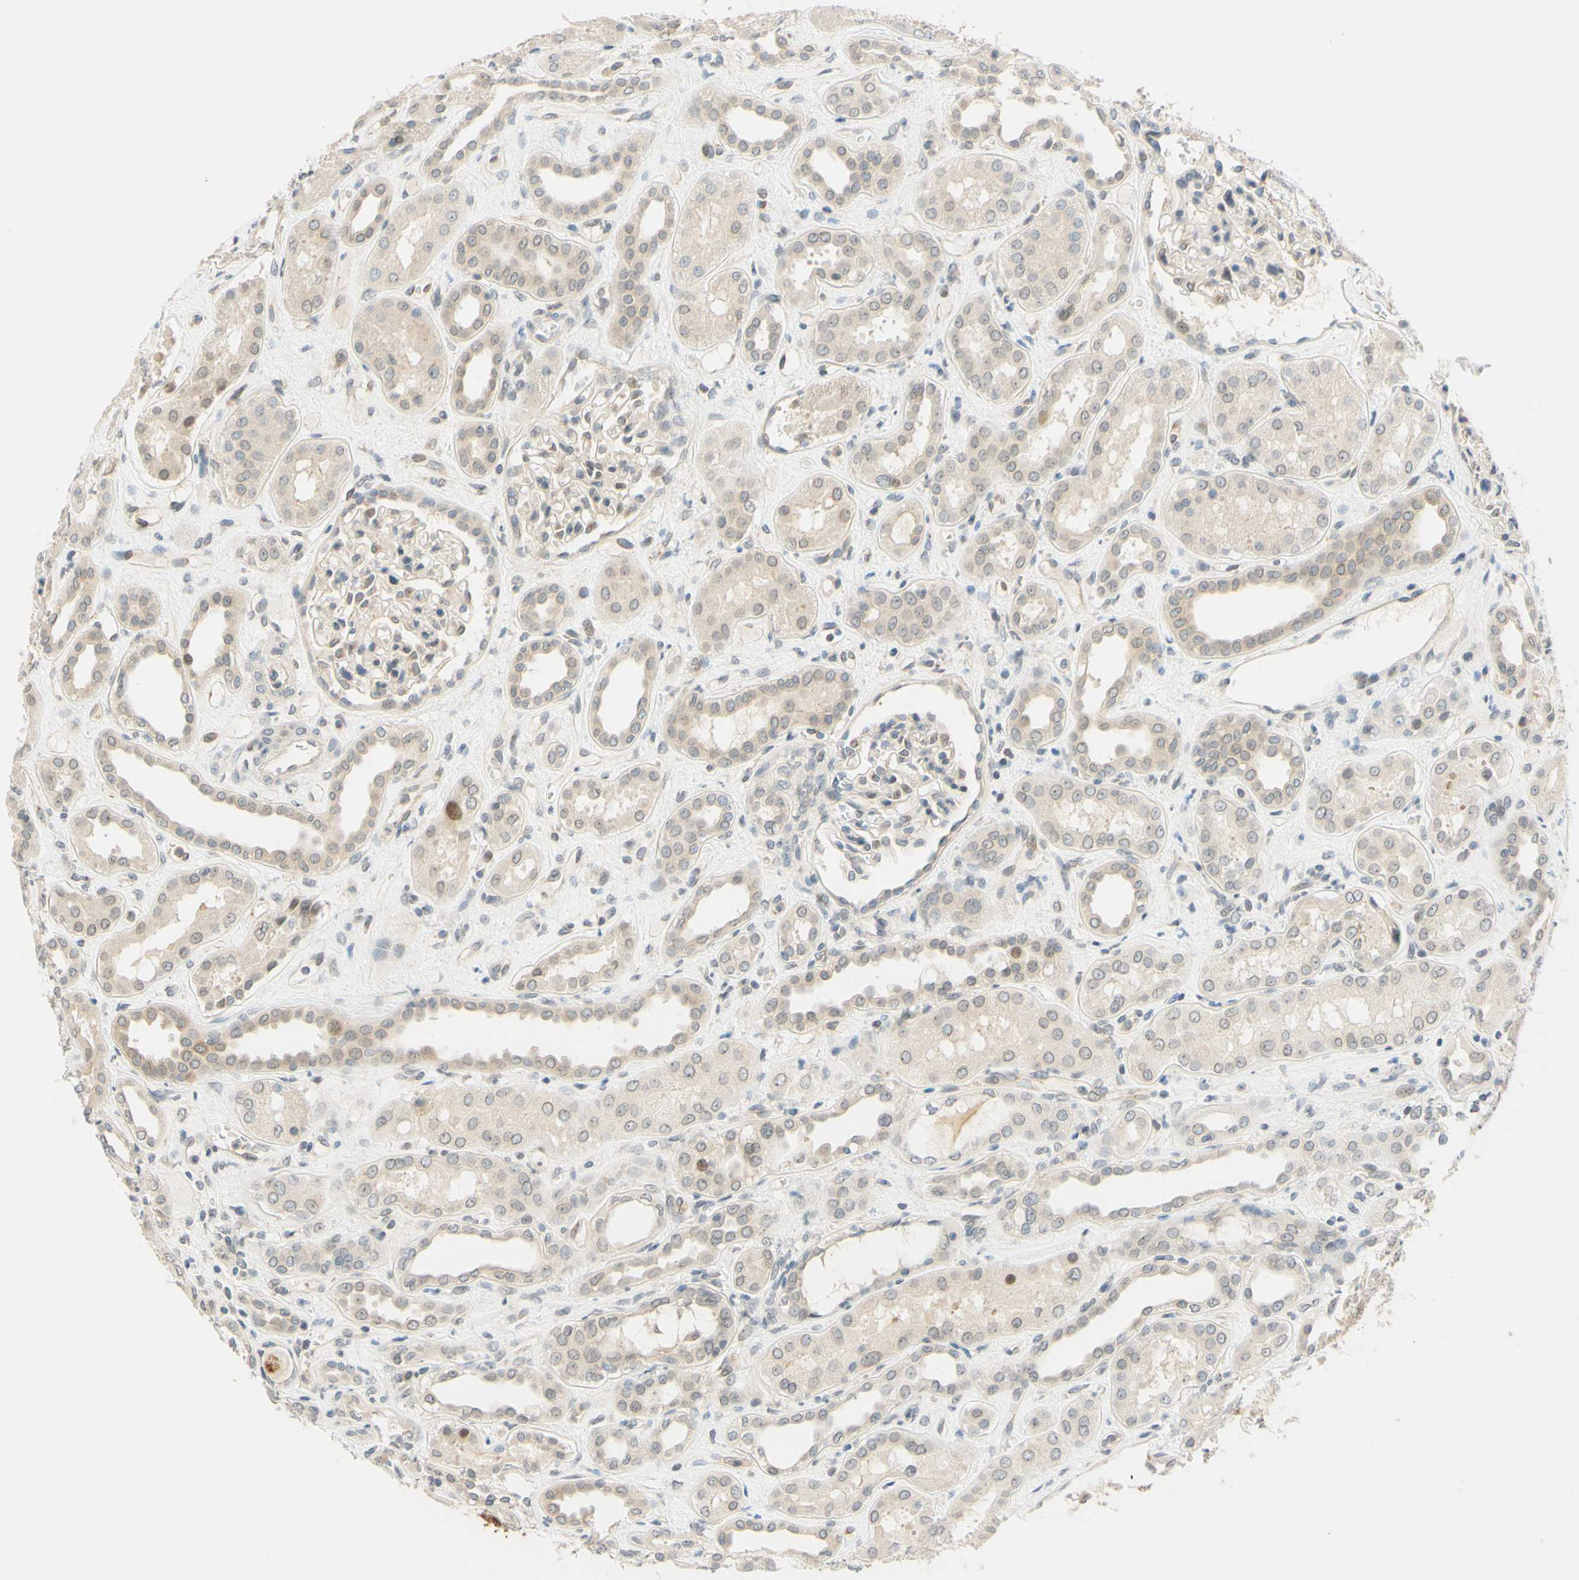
{"staining": {"intensity": "weak", "quantity": "<25%", "location": "cytoplasmic/membranous"}, "tissue": "kidney", "cell_type": "Cells in glomeruli", "image_type": "normal", "snomed": [{"axis": "morphology", "description": "Normal tissue, NOS"}, {"axis": "topography", "description": "Kidney"}], "caption": "An image of kidney stained for a protein reveals no brown staining in cells in glomeruli.", "gene": "C2CD2L", "patient": {"sex": "male", "age": 59}}